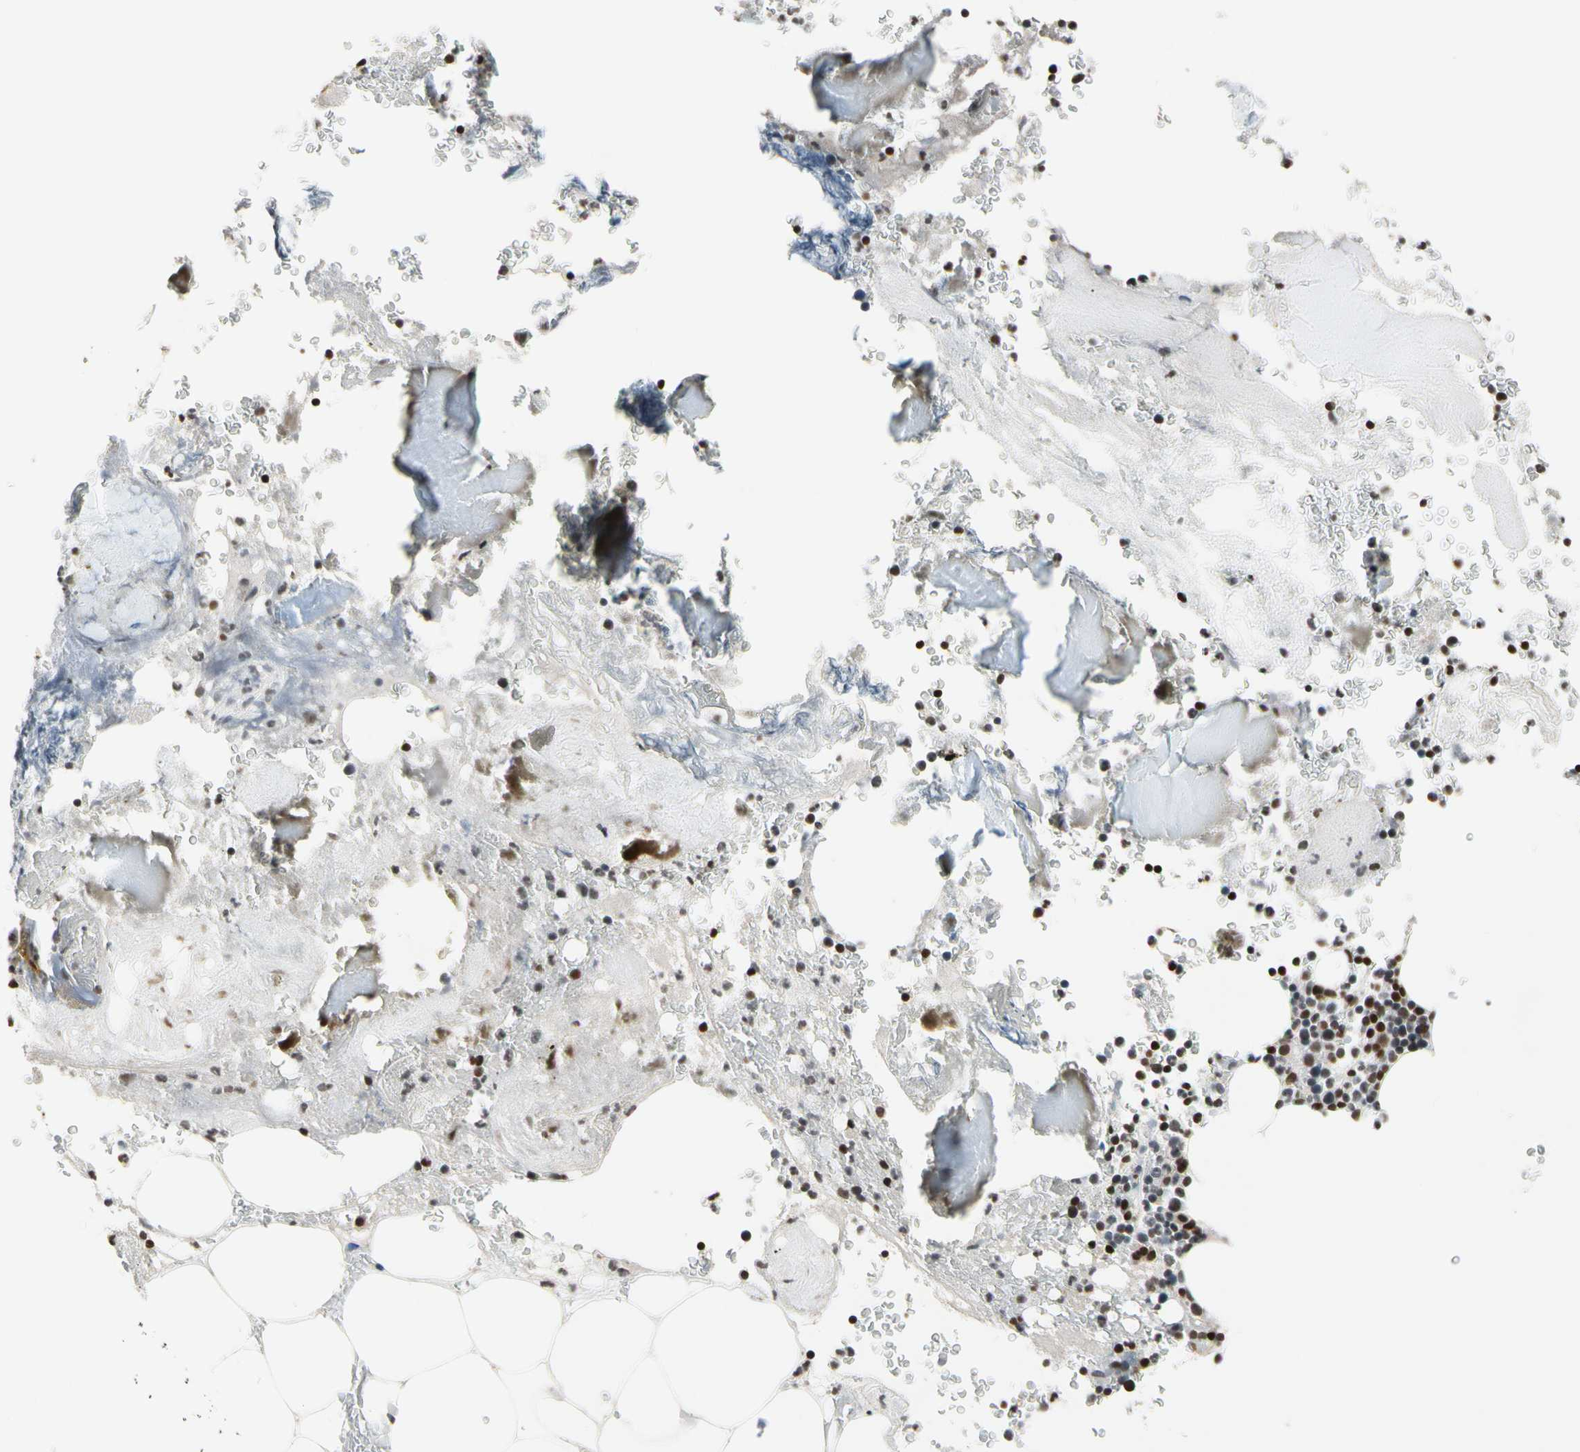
{"staining": {"intensity": "strong", "quantity": "25%-75%", "location": "nuclear"}, "tissue": "bone marrow", "cell_type": "Hematopoietic cells", "image_type": "normal", "snomed": [{"axis": "morphology", "description": "Normal tissue, NOS"}, {"axis": "topography", "description": "Bone marrow"}], "caption": "Strong nuclear protein positivity is seen in about 25%-75% of hematopoietic cells in bone marrow. The protein is shown in brown color, while the nuclei are stained blue.", "gene": "RECQL", "patient": {"sex": "male"}}